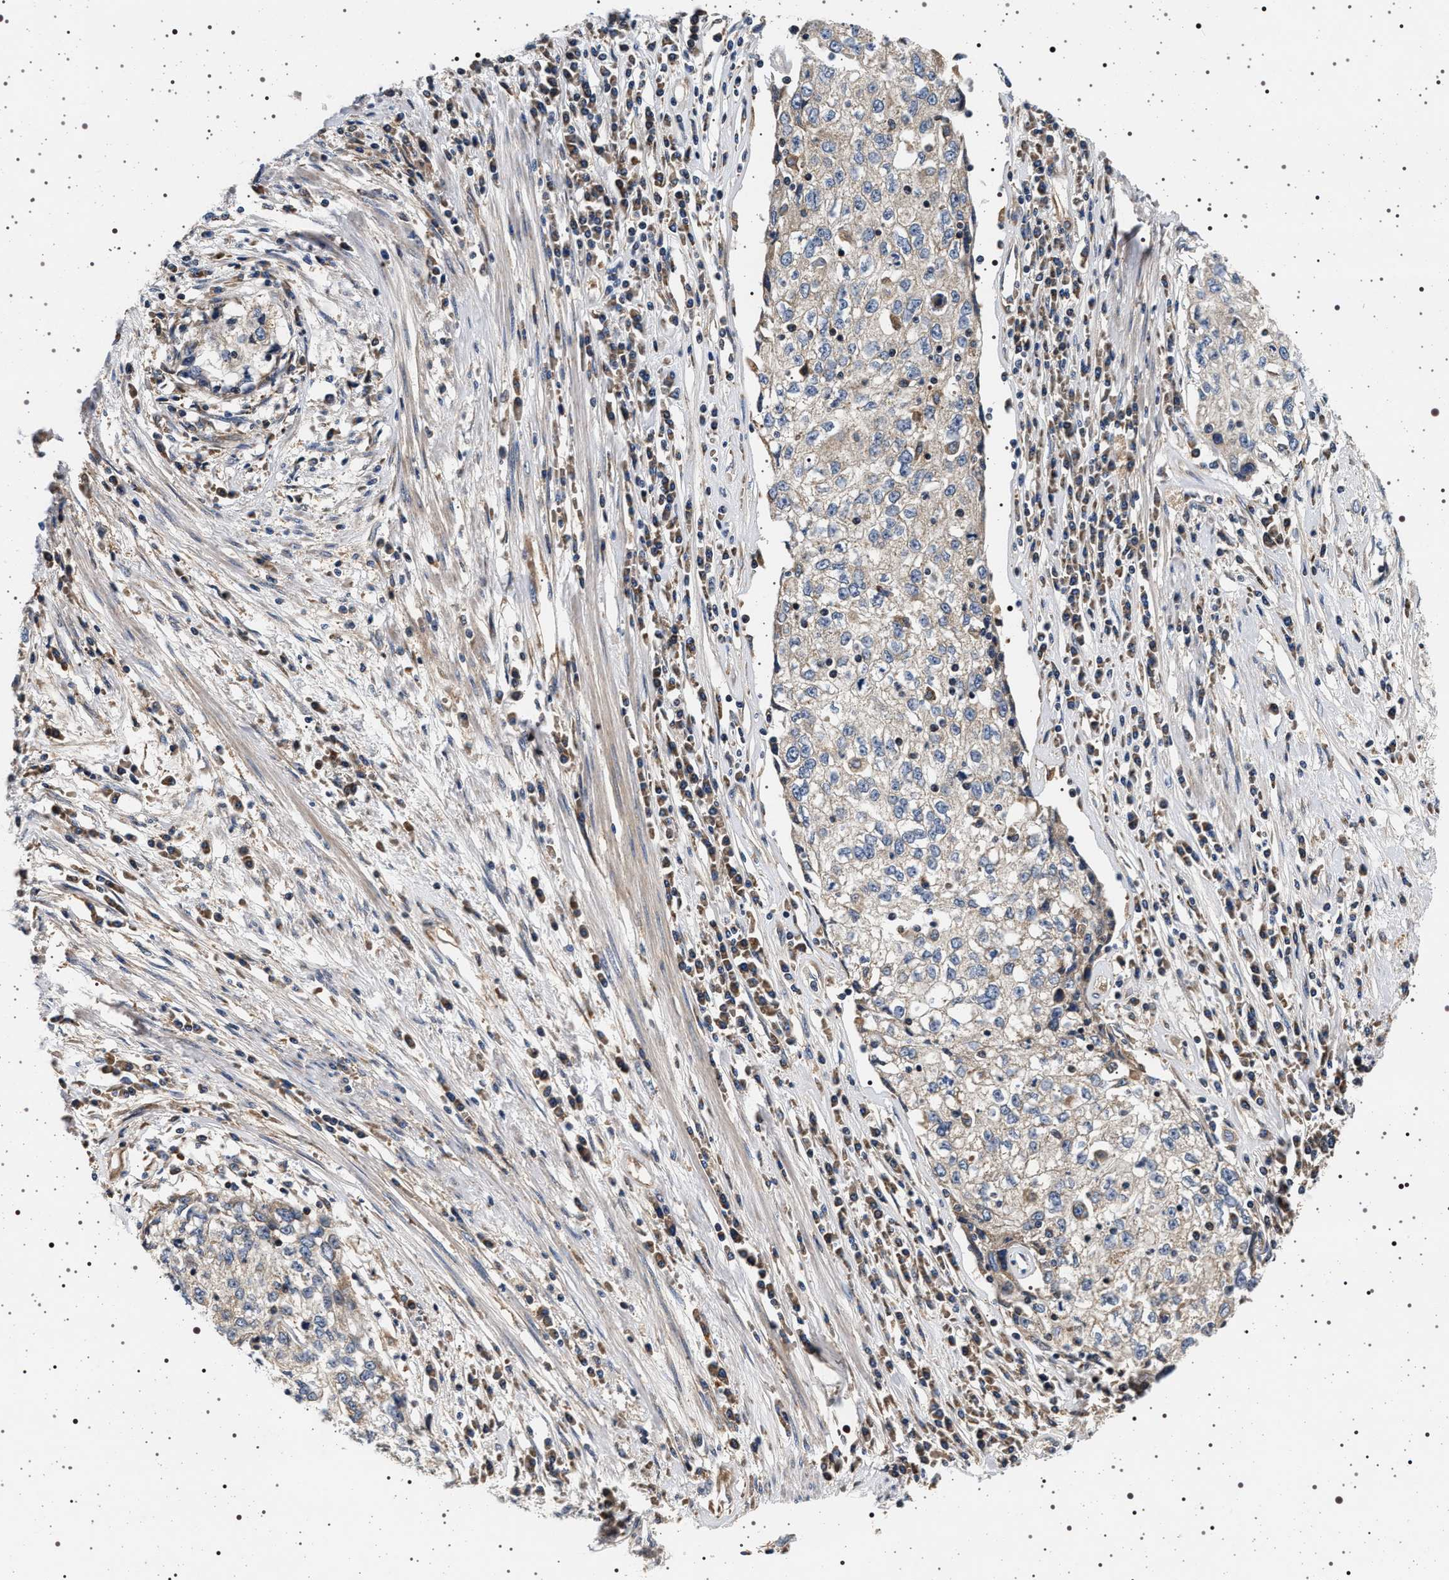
{"staining": {"intensity": "negative", "quantity": "none", "location": "none"}, "tissue": "cervical cancer", "cell_type": "Tumor cells", "image_type": "cancer", "snomed": [{"axis": "morphology", "description": "Squamous cell carcinoma, NOS"}, {"axis": "topography", "description": "Cervix"}], "caption": "Immunohistochemistry image of human squamous cell carcinoma (cervical) stained for a protein (brown), which exhibits no staining in tumor cells.", "gene": "DCBLD2", "patient": {"sex": "female", "age": 57}}